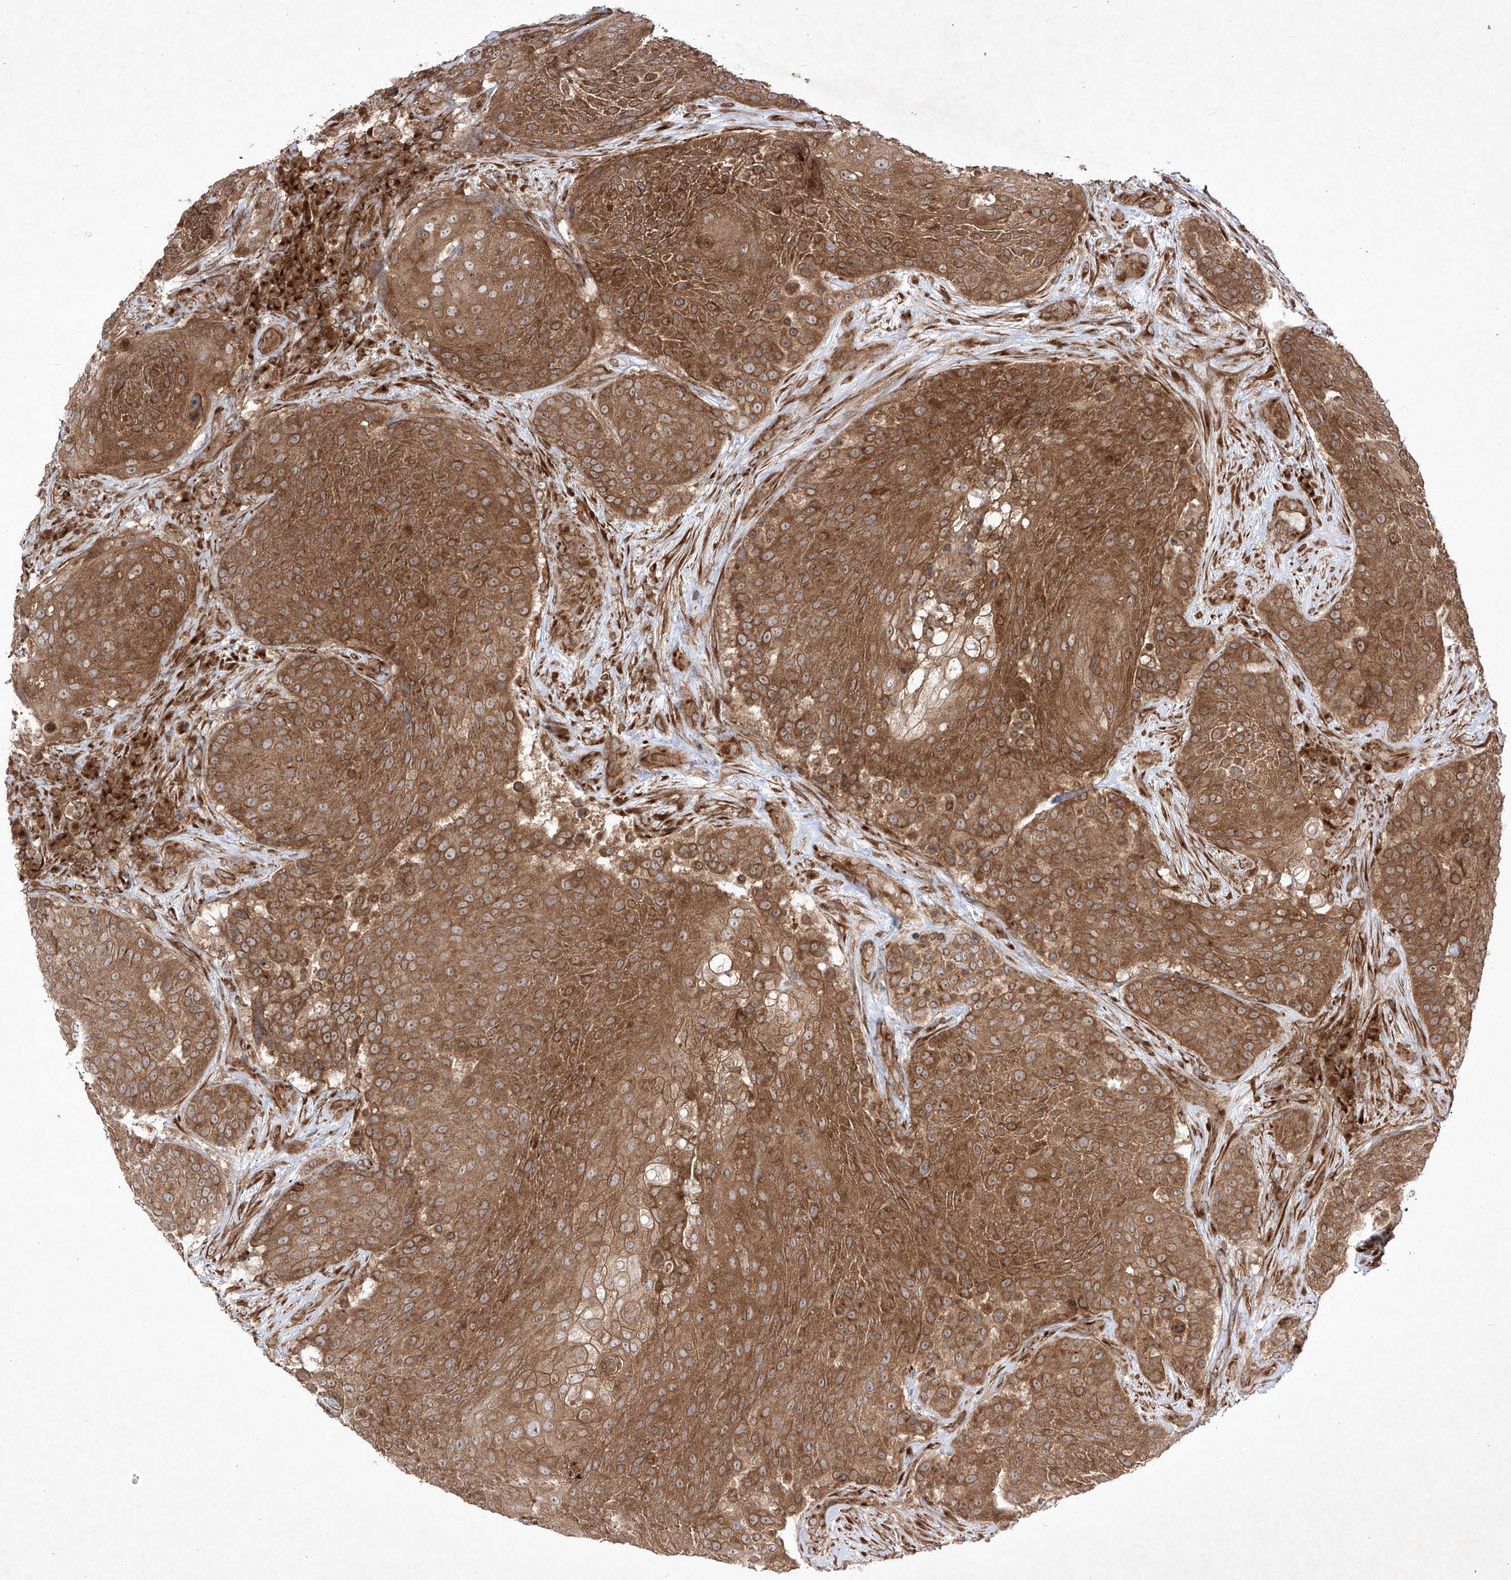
{"staining": {"intensity": "moderate", "quantity": ">75%", "location": "cytoplasmic/membranous"}, "tissue": "urothelial cancer", "cell_type": "Tumor cells", "image_type": "cancer", "snomed": [{"axis": "morphology", "description": "Urothelial carcinoma, High grade"}, {"axis": "topography", "description": "Urinary bladder"}], "caption": "Protein staining by immunohistochemistry exhibits moderate cytoplasmic/membranous expression in about >75% of tumor cells in urothelial cancer.", "gene": "YKT6", "patient": {"sex": "female", "age": 63}}